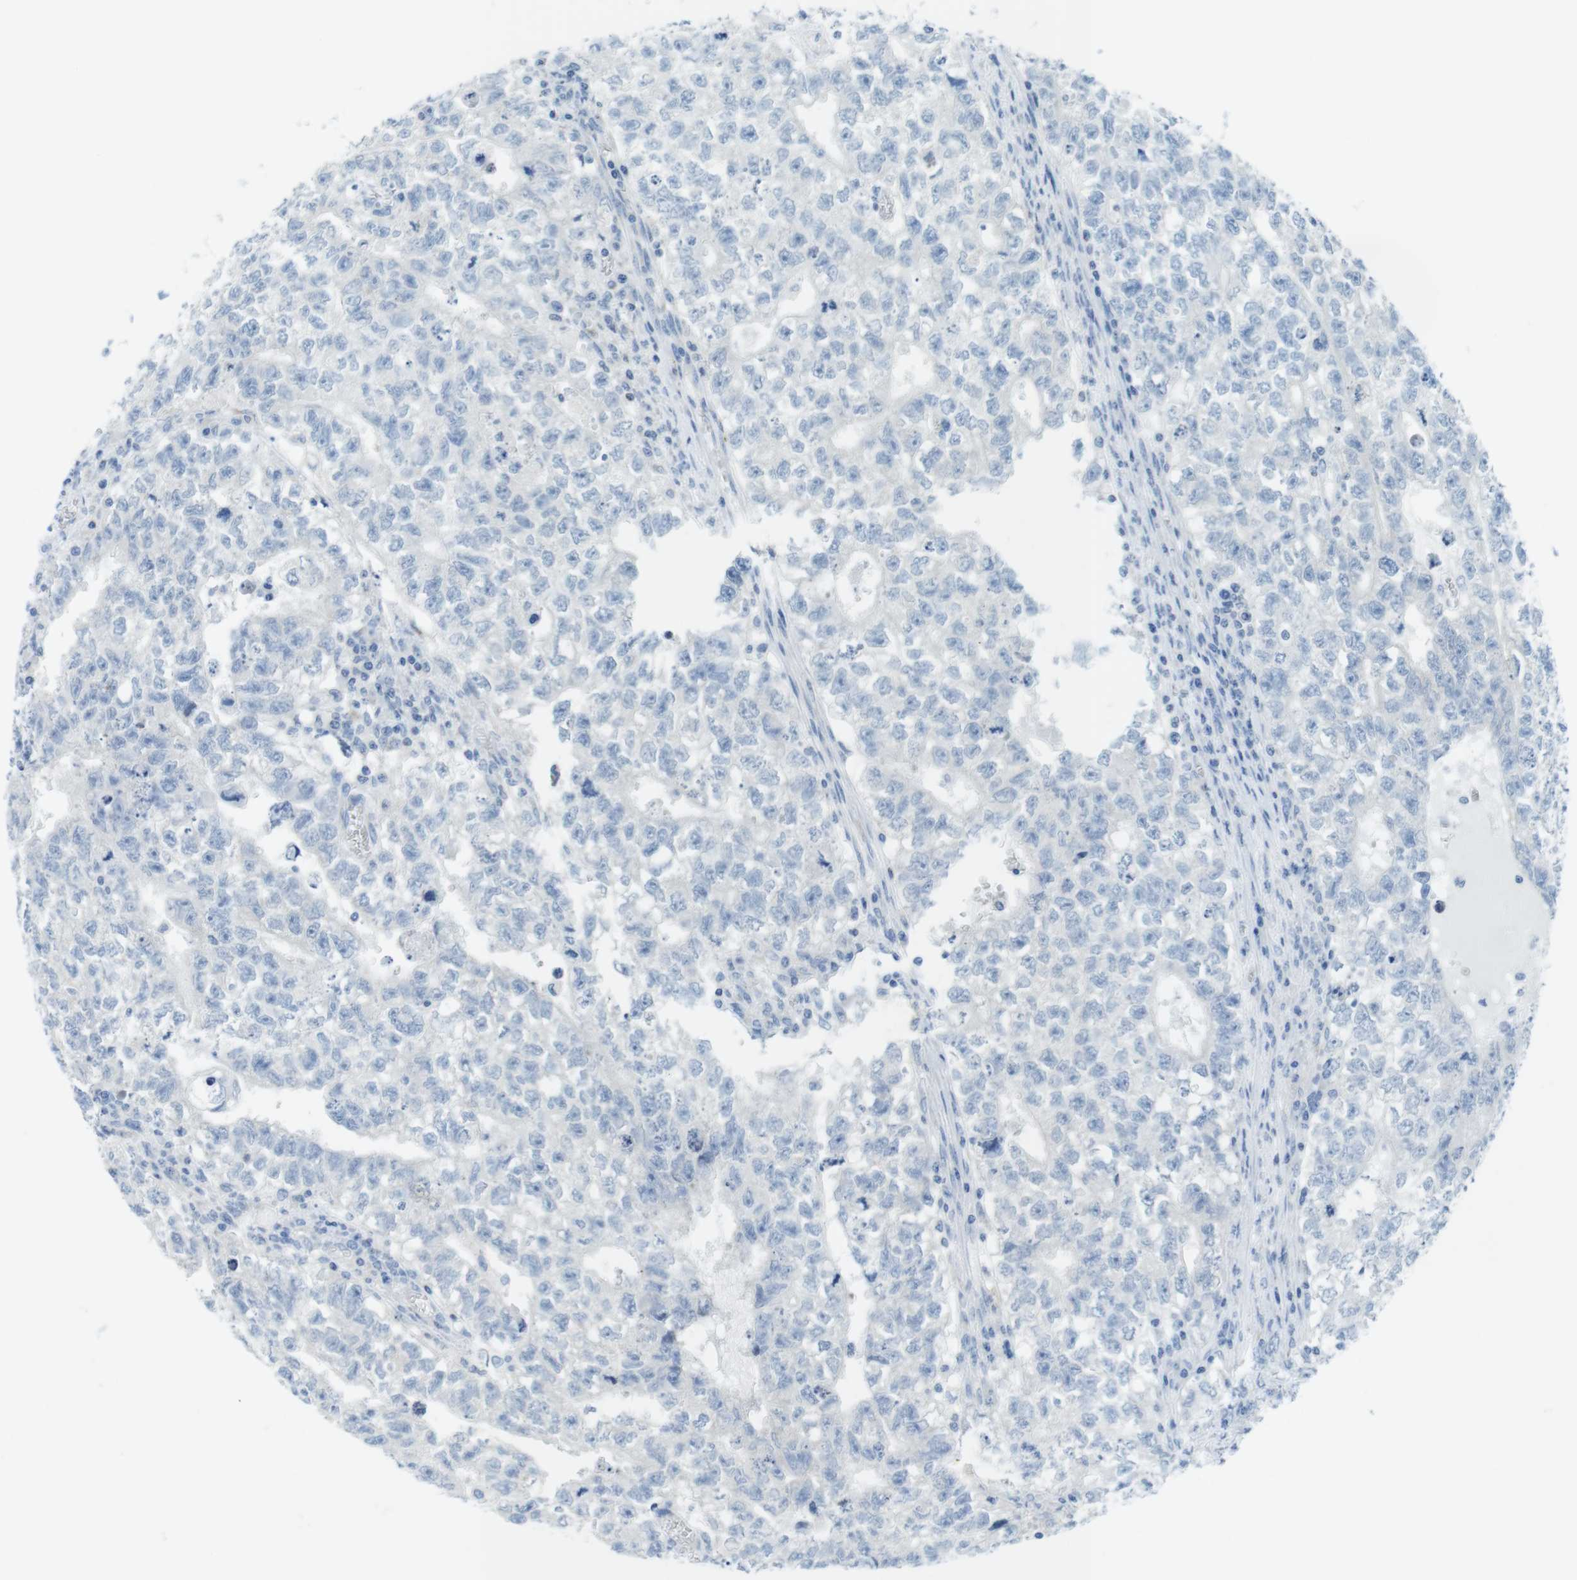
{"staining": {"intensity": "negative", "quantity": "none", "location": "none"}, "tissue": "testis cancer", "cell_type": "Tumor cells", "image_type": "cancer", "snomed": [{"axis": "morphology", "description": "Seminoma, NOS"}, {"axis": "morphology", "description": "Carcinoma, Embryonal, NOS"}, {"axis": "topography", "description": "Testis"}], "caption": "The photomicrograph demonstrates no significant positivity in tumor cells of testis cancer.", "gene": "ASIC5", "patient": {"sex": "male", "age": 38}}